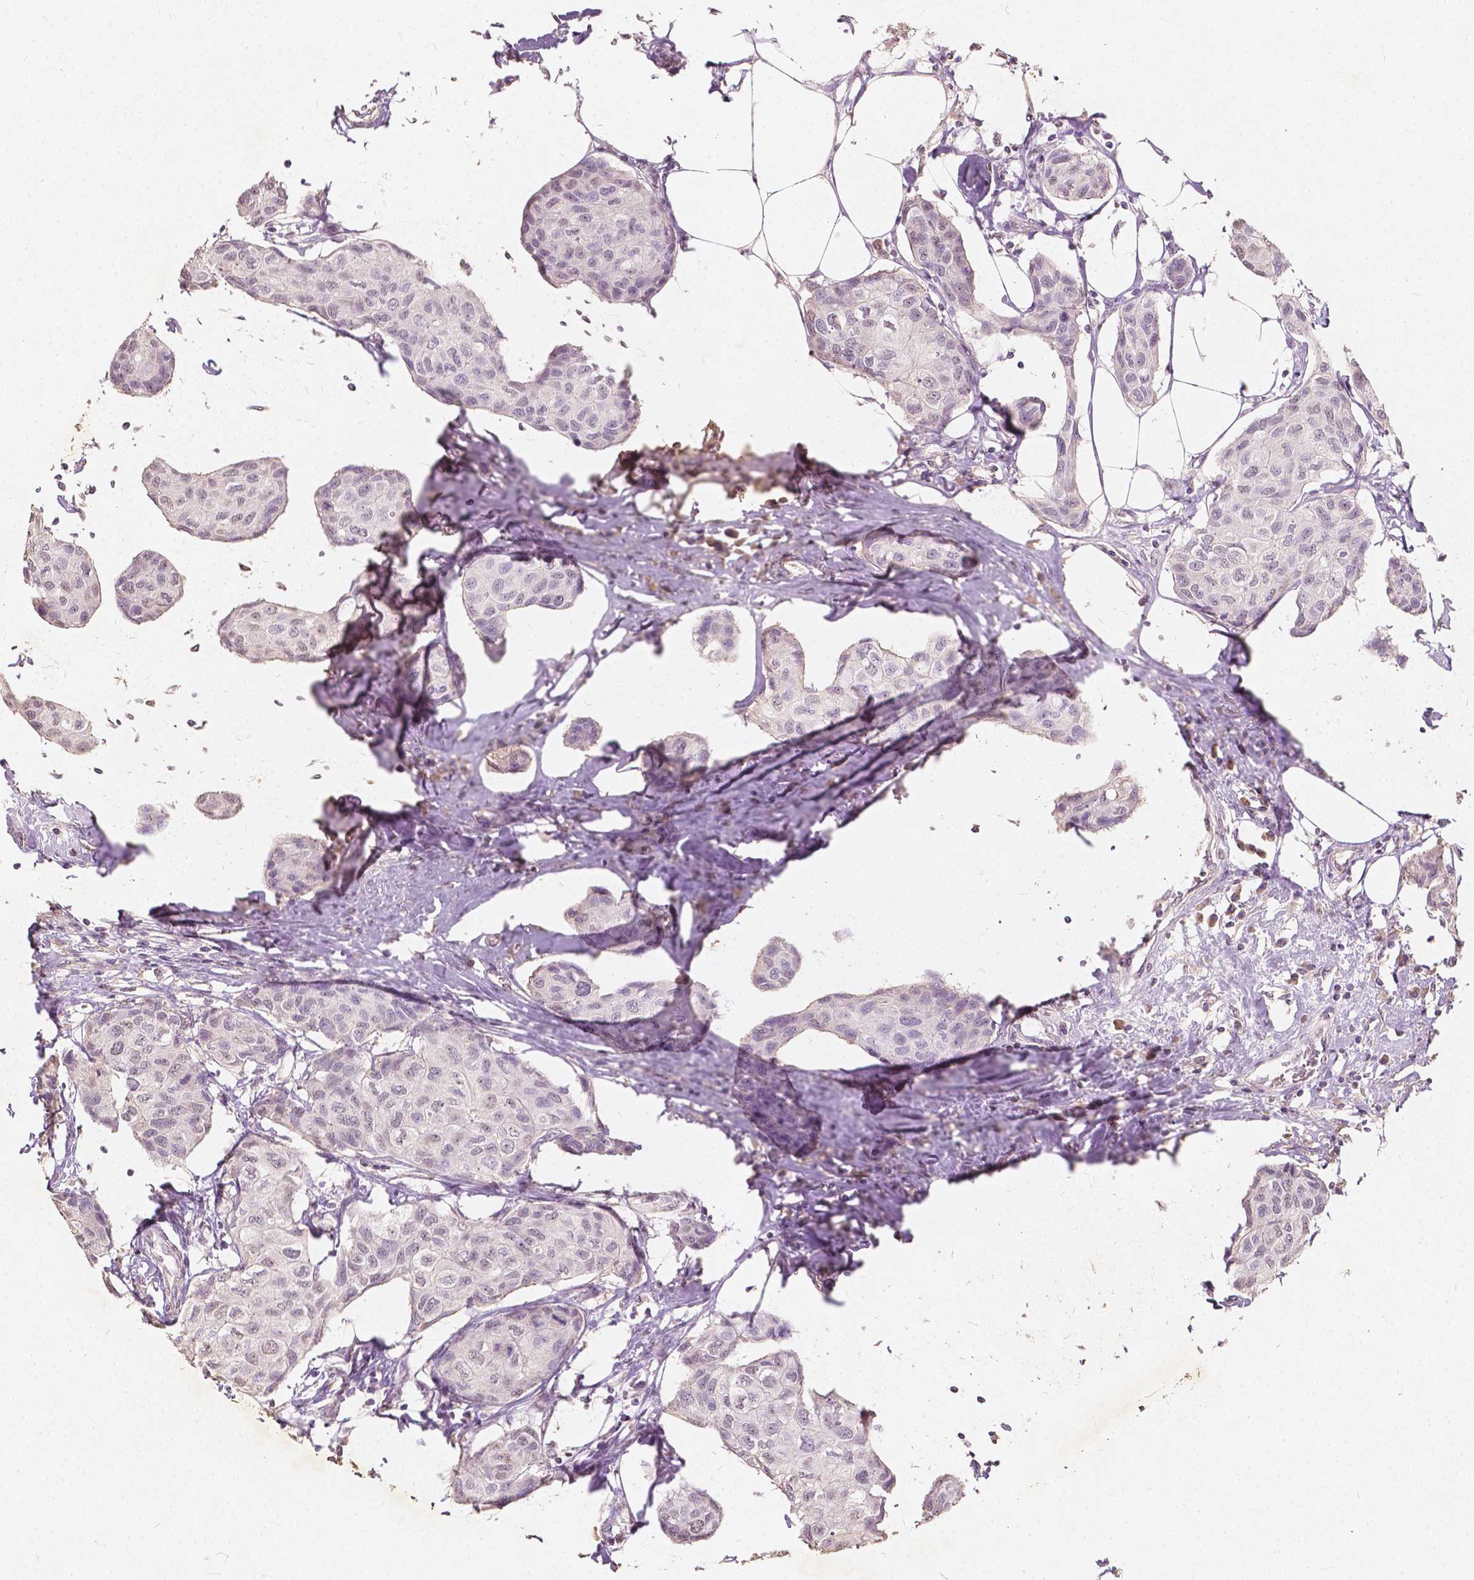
{"staining": {"intensity": "negative", "quantity": "none", "location": "none"}, "tissue": "breast cancer", "cell_type": "Tumor cells", "image_type": "cancer", "snomed": [{"axis": "morphology", "description": "Duct carcinoma"}, {"axis": "topography", "description": "Breast"}], "caption": "The micrograph exhibits no staining of tumor cells in breast cancer.", "gene": "SOX15", "patient": {"sex": "female", "age": 80}}